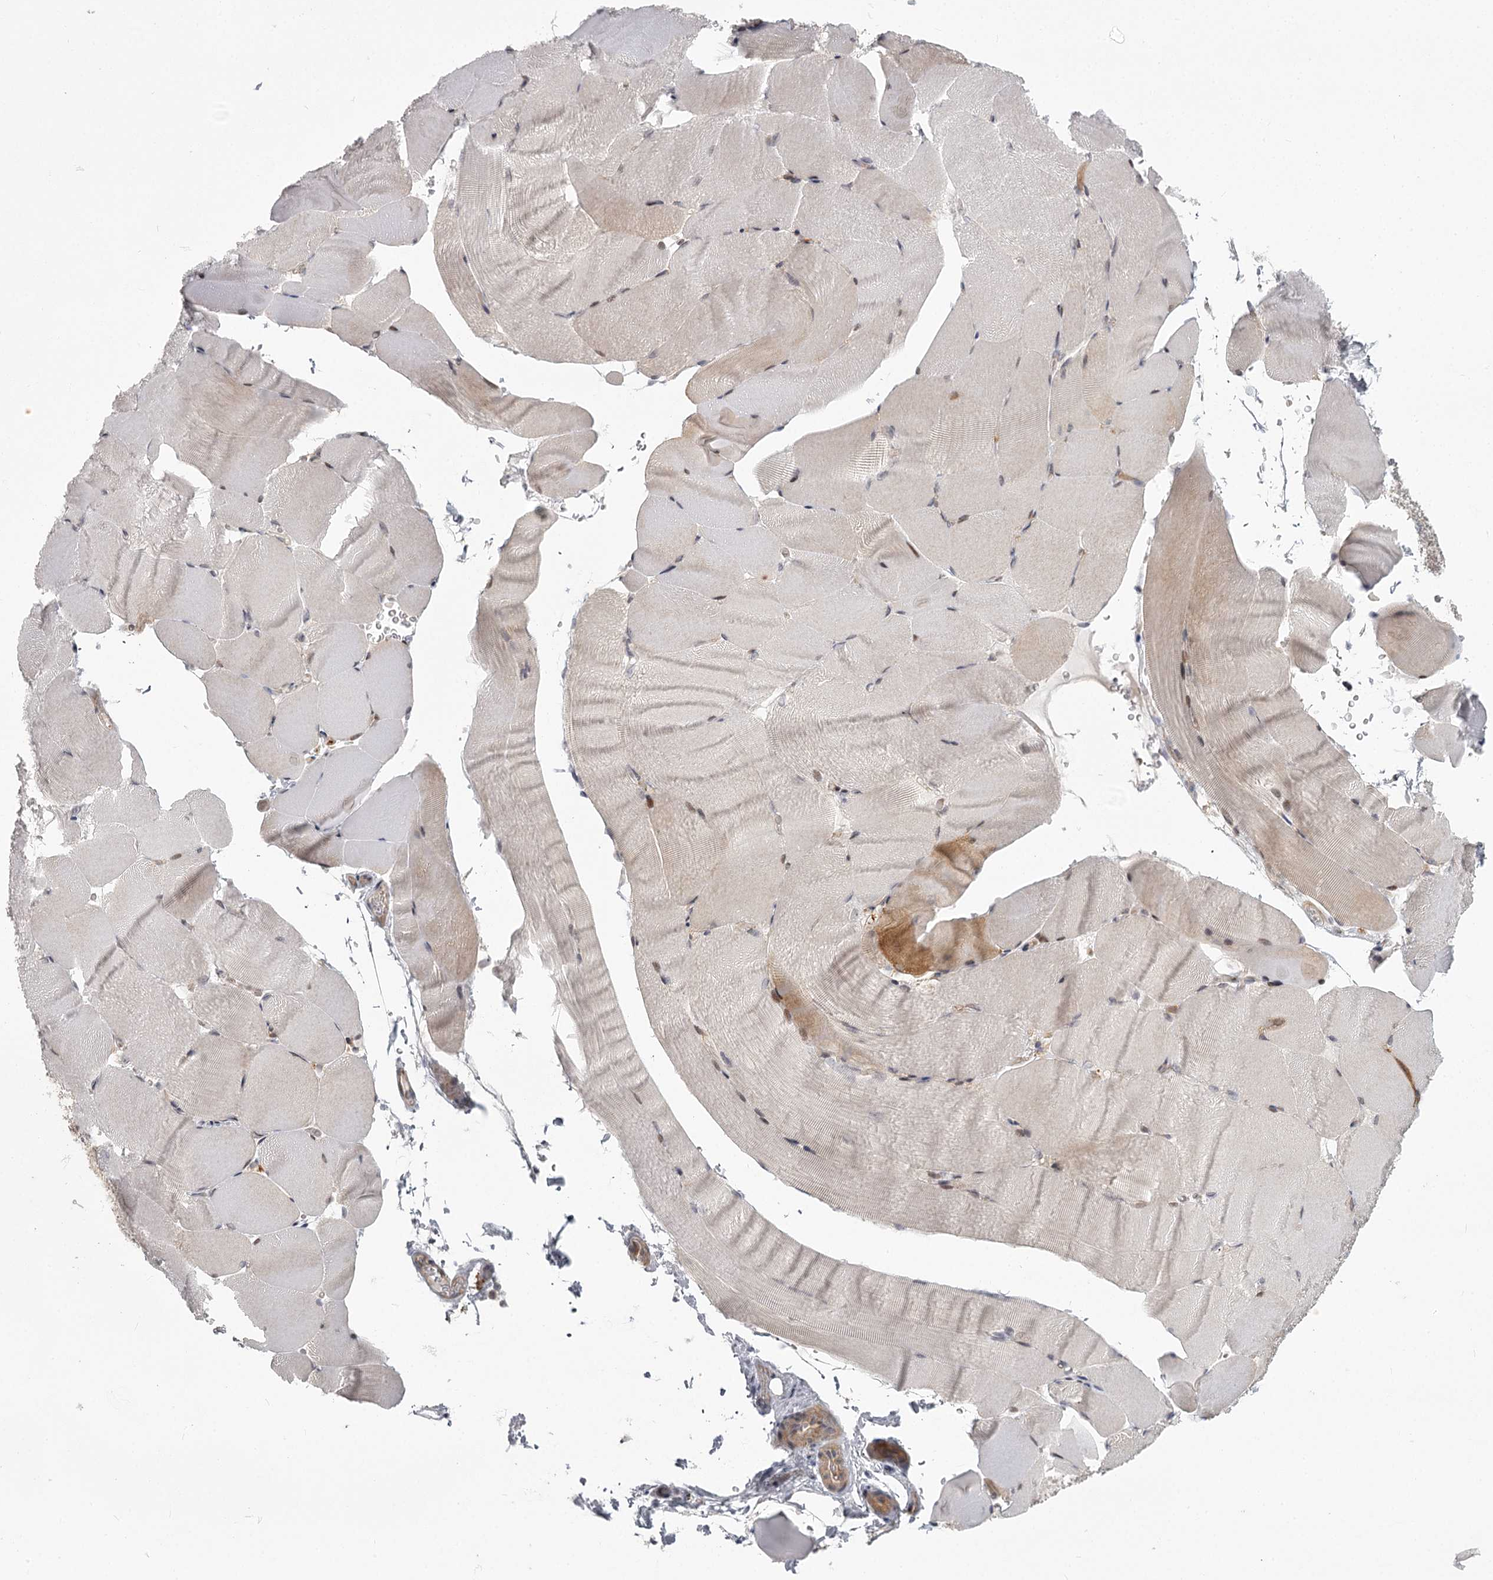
{"staining": {"intensity": "moderate", "quantity": "<25%", "location": "cytoplasmic/membranous,nuclear"}, "tissue": "skeletal muscle", "cell_type": "Myocytes", "image_type": "normal", "snomed": [{"axis": "morphology", "description": "Normal tissue, NOS"}, {"axis": "topography", "description": "Skeletal muscle"}, {"axis": "topography", "description": "Parathyroid gland"}], "caption": "About <25% of myocytes in normal human skeletal muscle exhibit moderate cytoplasmic/membranous,nuclear protein expression as visualized by brown immunohistochemical staining.", "gene": "CCNG2", "patient": {"sex": "female", "age": 37}}